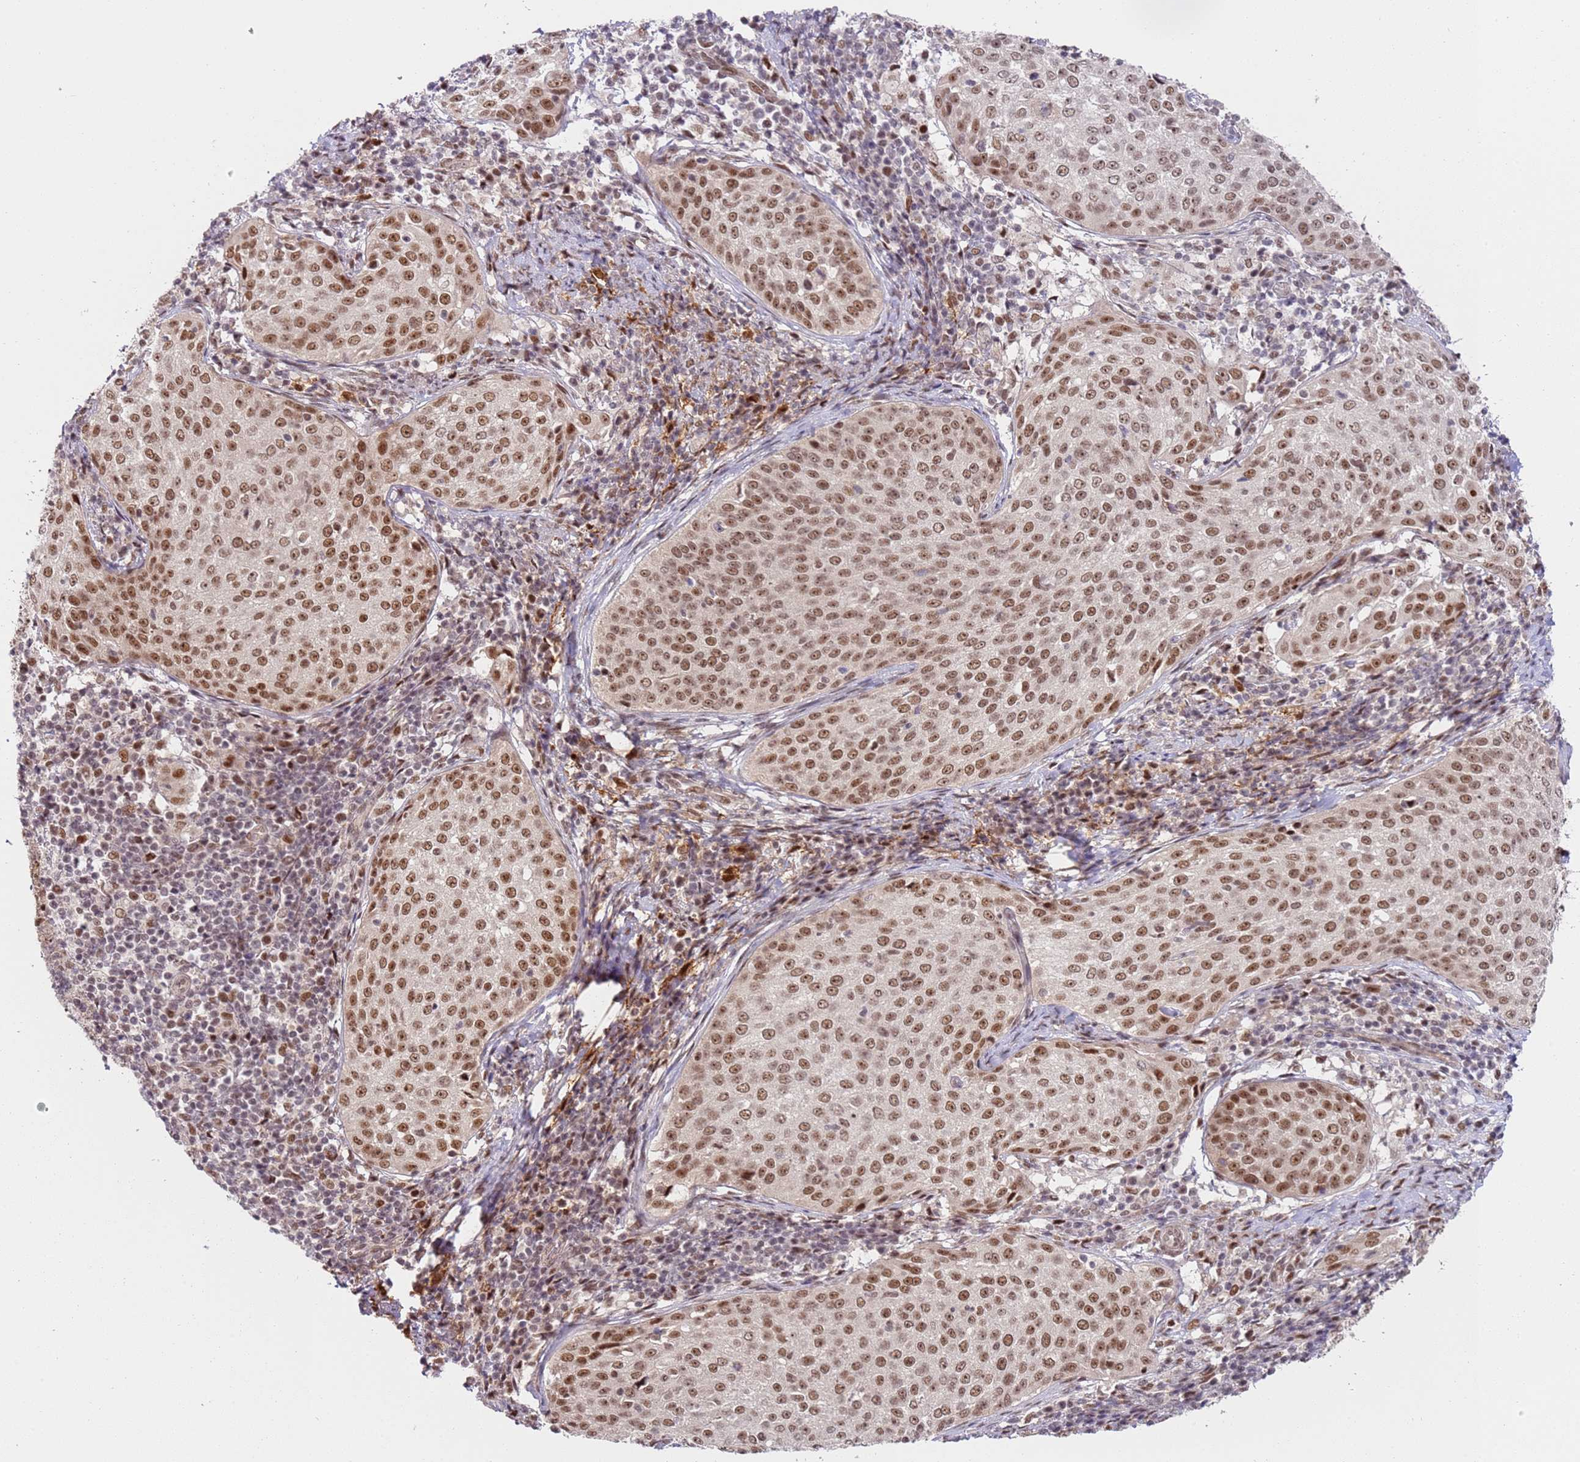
{"staining": {"intensity": "moderate", "quantity": ">75%", "location": "nuclear"}, "tissue": "cervical cancer", "cell_type": "Tumor cells", "image_type": "cancer", "snomed": [{"axis": "morphology", "description": "Squamous cell carcinoma, NOS"}, {"axis": "topography", "description": "Cervix"}], "caption": "Squamous cell carcinoma (cervical) tissue shows moderate nuclear expression in about >75% of tumor cells", "gene": "LGALSL", "patient": {"sex": "female", "age": 57}}